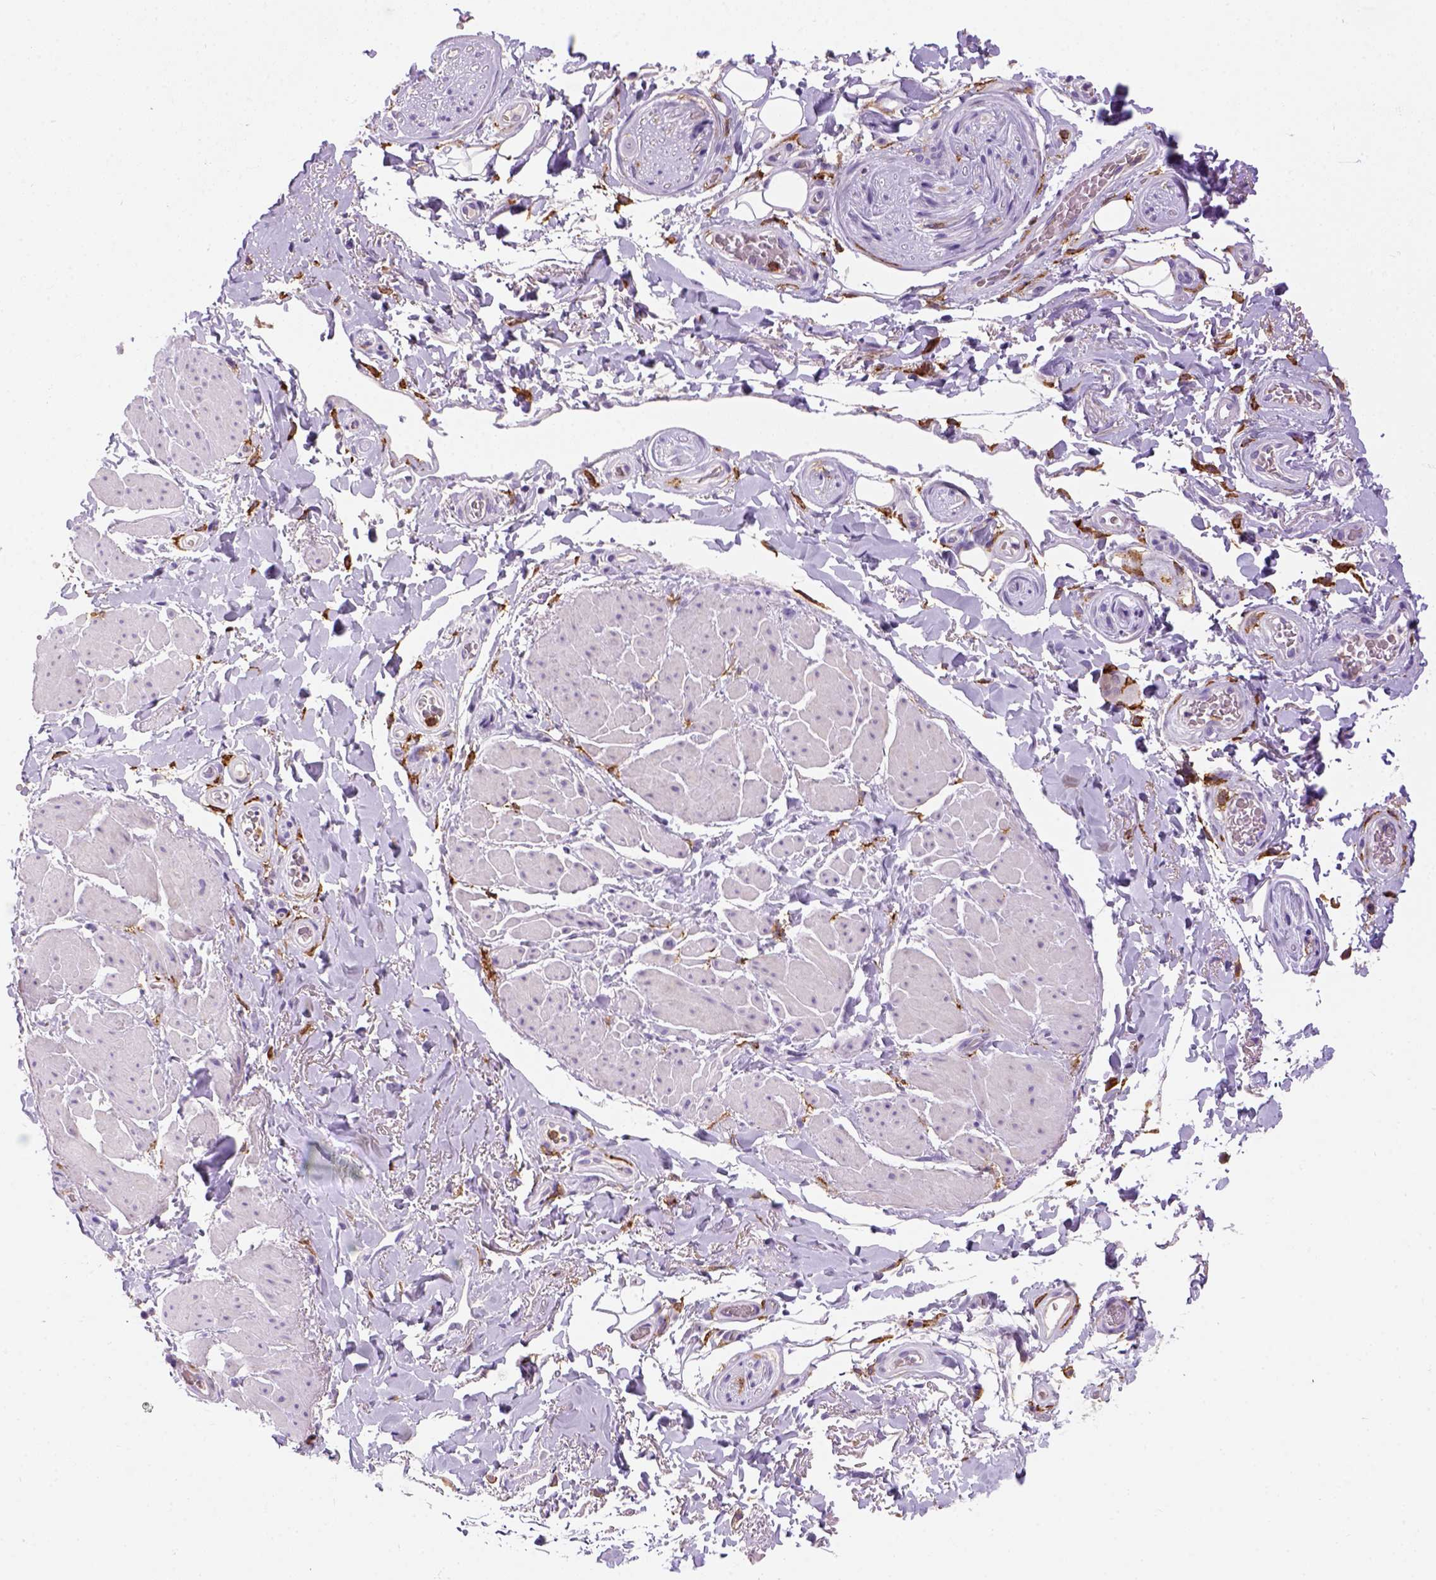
{"staining": {"intensity": "negative", "quantity": "none", "location": "none"}, "tissue": "adipose tissue", "cell_type": "Adipocytes", "image_type": "normal", "snomed": [{"axis": "morphology", "description": "Normal tissue, NOS"}, {"axis": "topography", "description": "Anal"}, {"axis": "topography", "description": "Peripheral nerve tissue"}], "caption": "Immunohistochemistry (IHC) histopathology image of benign adipose tissue: human adipose tissue stained with DAB (3,3'-diaminobenzidine) demonstrates no significant protein positivity in adipocytes.", "gene": "CD14", "patient": {"sex": "male", "age": 53}}